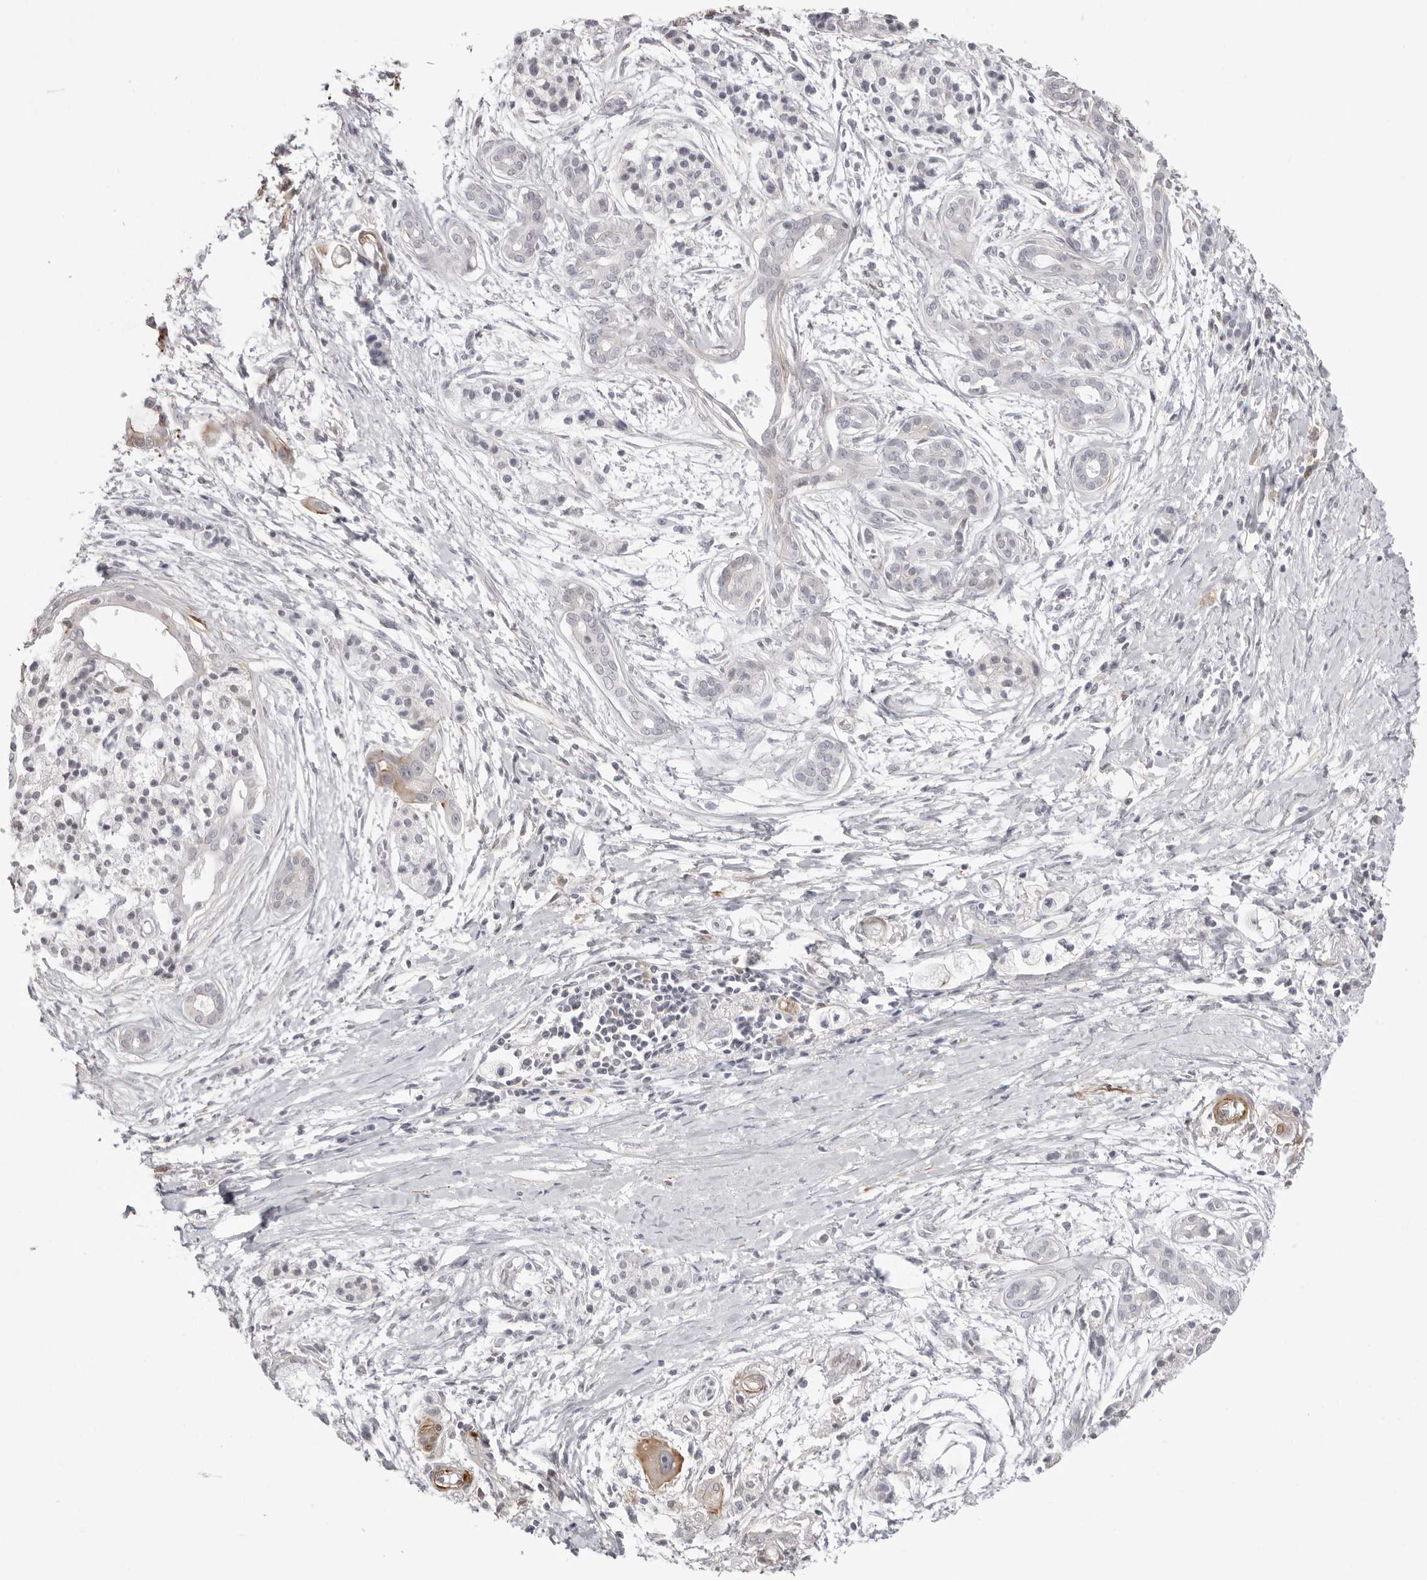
{"staining": {"intensity": "negative", "quantity": "none", "location": "none"}, "tissue": "pancreatic cancer", "cell_type": "Tumor cells", "image_type": "cancer", "snomed": [{"axis": "morphology", "description": "Adenocarcinoma, NOS"}, {"axis": "topography", "description": "Pancreas"}], "caption": "The image demonstrates no staining of tumor cells in pancreatic adenocarcinoma. (DAB immunohistochemistry (IHC) visualized using brightfield microscopy, high magnification).", "gene": "UNK", "patient": {"sex": "male", "age": 59}}